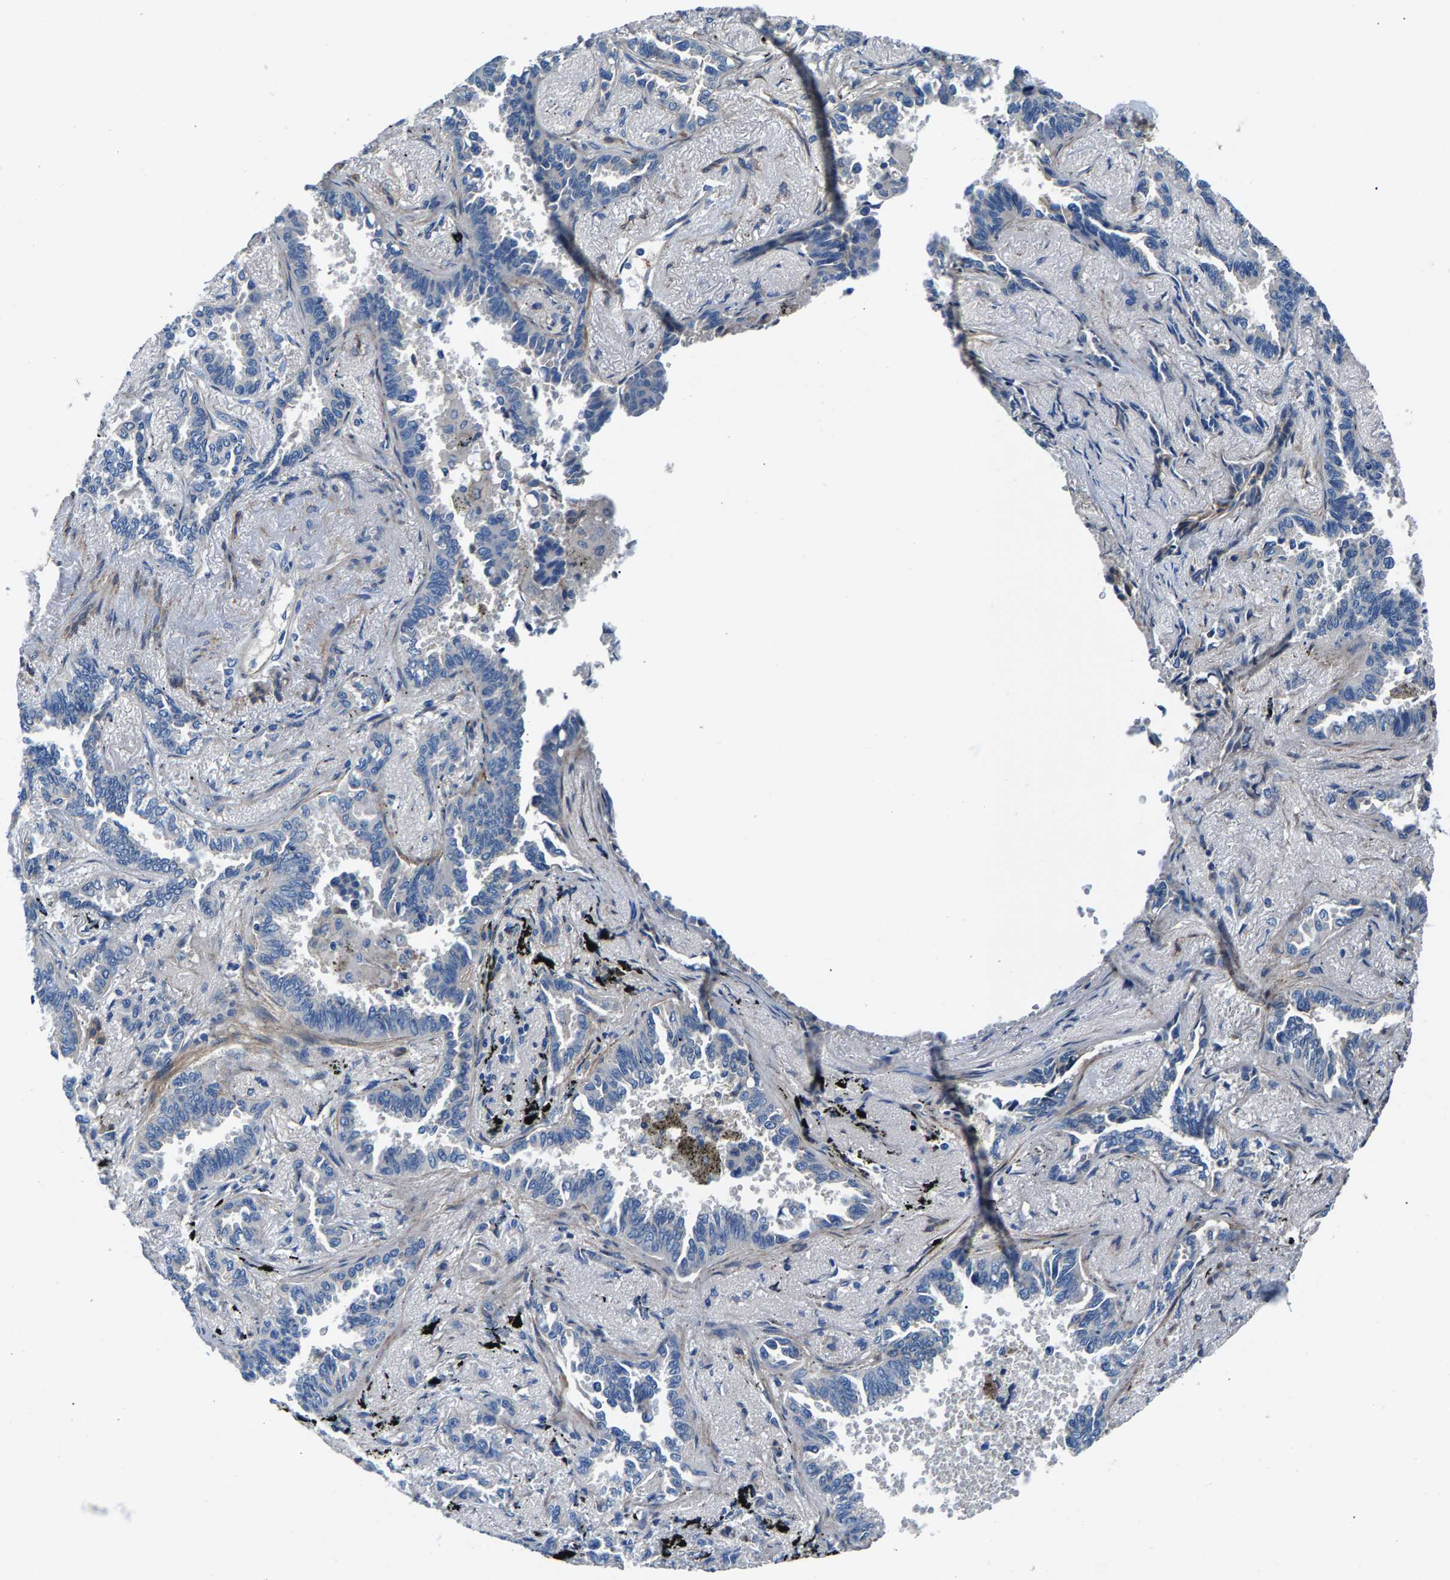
{"staining": {"intensity": "negative", "quantity": "none", "location": "none"}, "tissue": "lung cancer", "cell_type": "Tumor cells", "image_type": "cancer", "snomed": [{"axis": "morphology", "description": "Adenocarcinoma, NOS"}, {"axis": "topography", "description": "Lung"}], "caption": "High magnification brightfield microscopy of lung cancer stained with DAB (brown) and counterstained with hematoxylin (blue): tumor cells show no significant expression.", "gene": "CDRT4", "patient": {"sex": "male", "age": 59}}